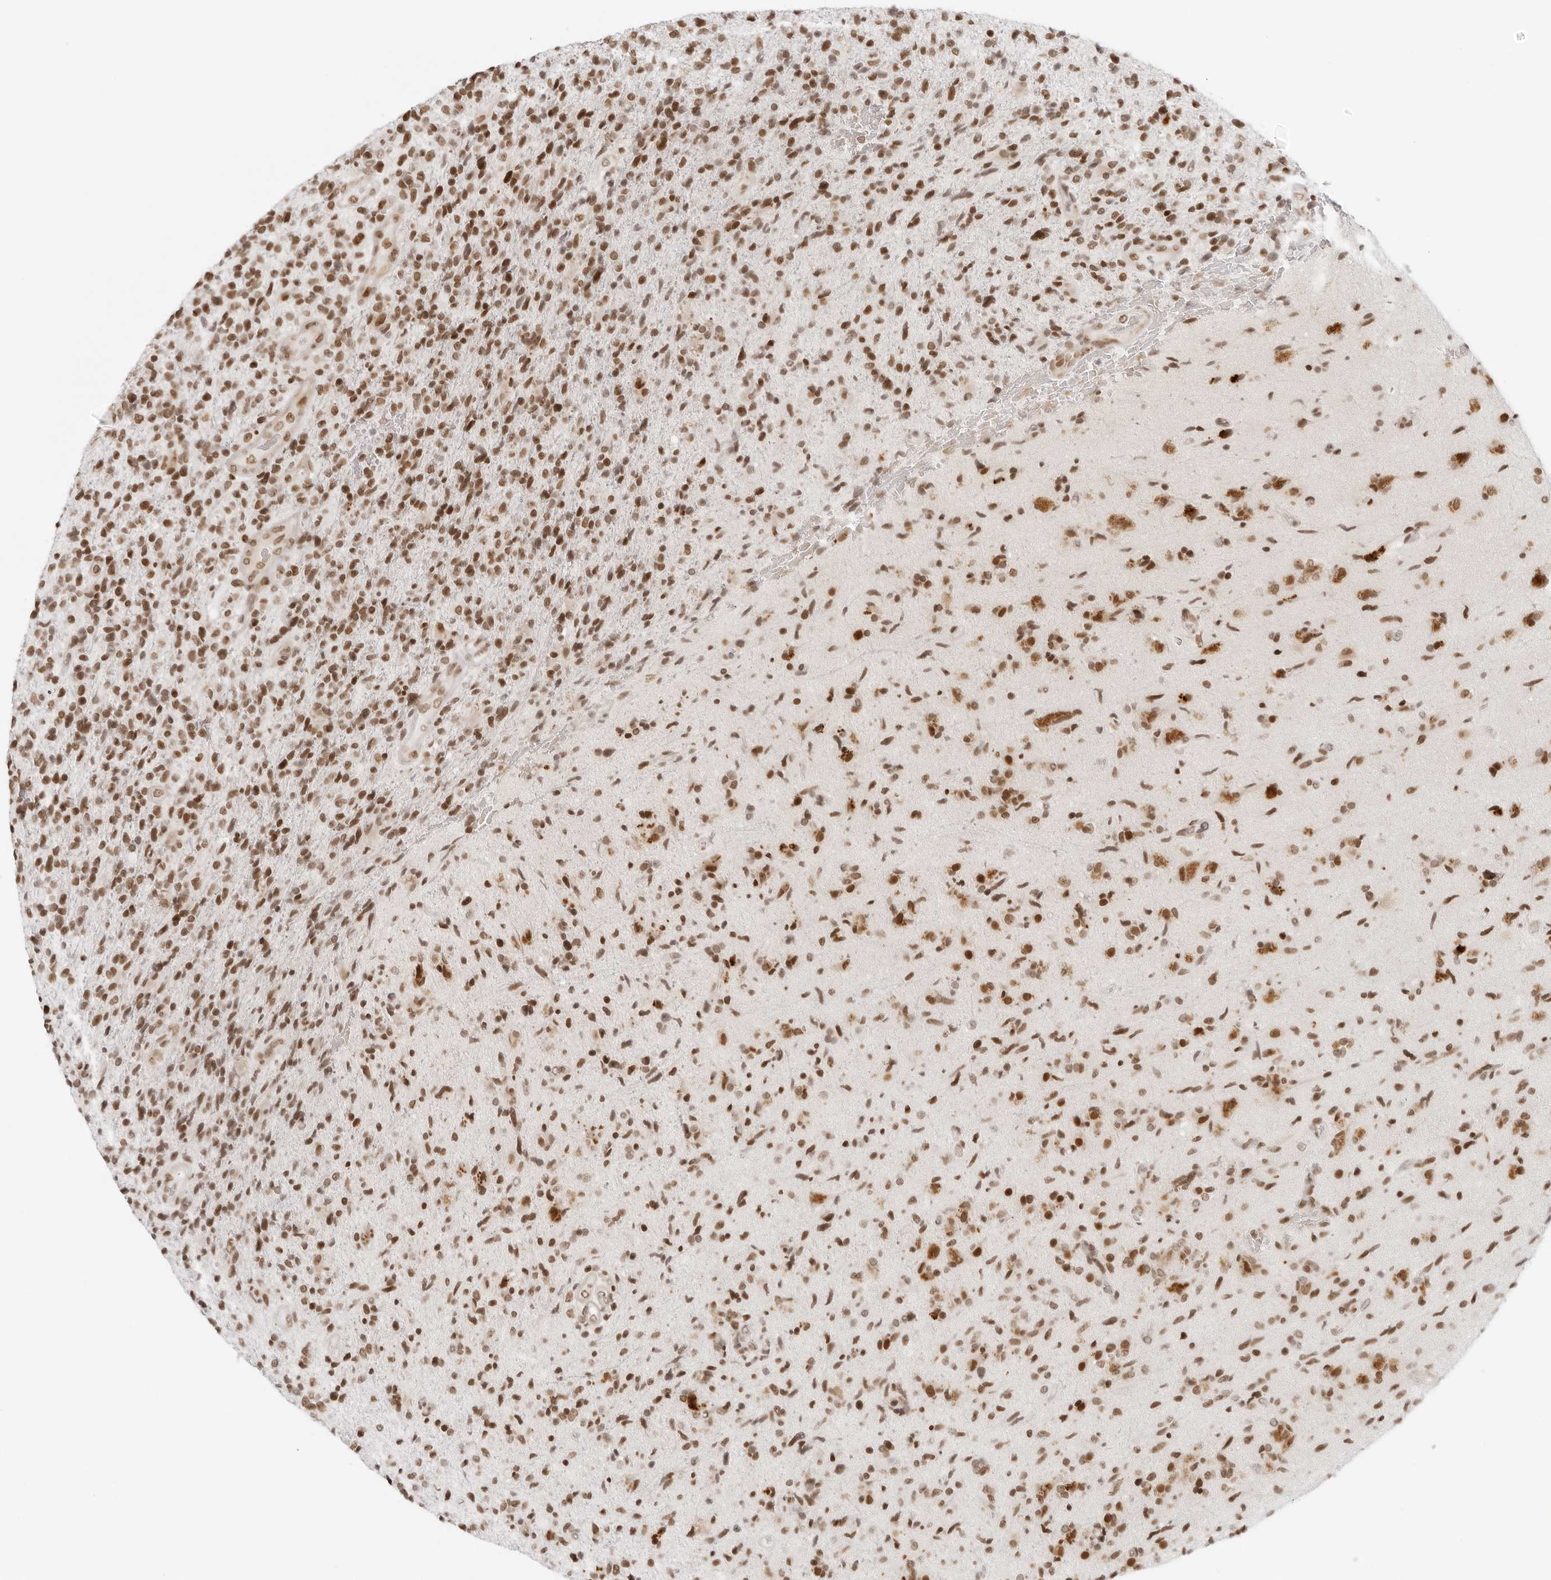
{"staining": {"intensity": "moderate", "quantity": ">75%", "location": "nuclear"}, "tissue": "glioma", "cell_type": "Tumor cells", "image_type": "cancer", "snomed": [{"axis": "morphology", "description": "Glioma, malignant, High grade"}, {"axis": "topography", "description": "Brain"}], "caption": "Immunohistochemistry (IHC) photomicrograph of neoplastic tissue: glioma stained using immunohistochemistry (IHC) shows medium levels of moderate protein expression localized specifically in the nuclear of tumor cells, appearing as a nuclear brown color.", "gene": "RCC1", "patient": {"sex": "male", "age": 72}}